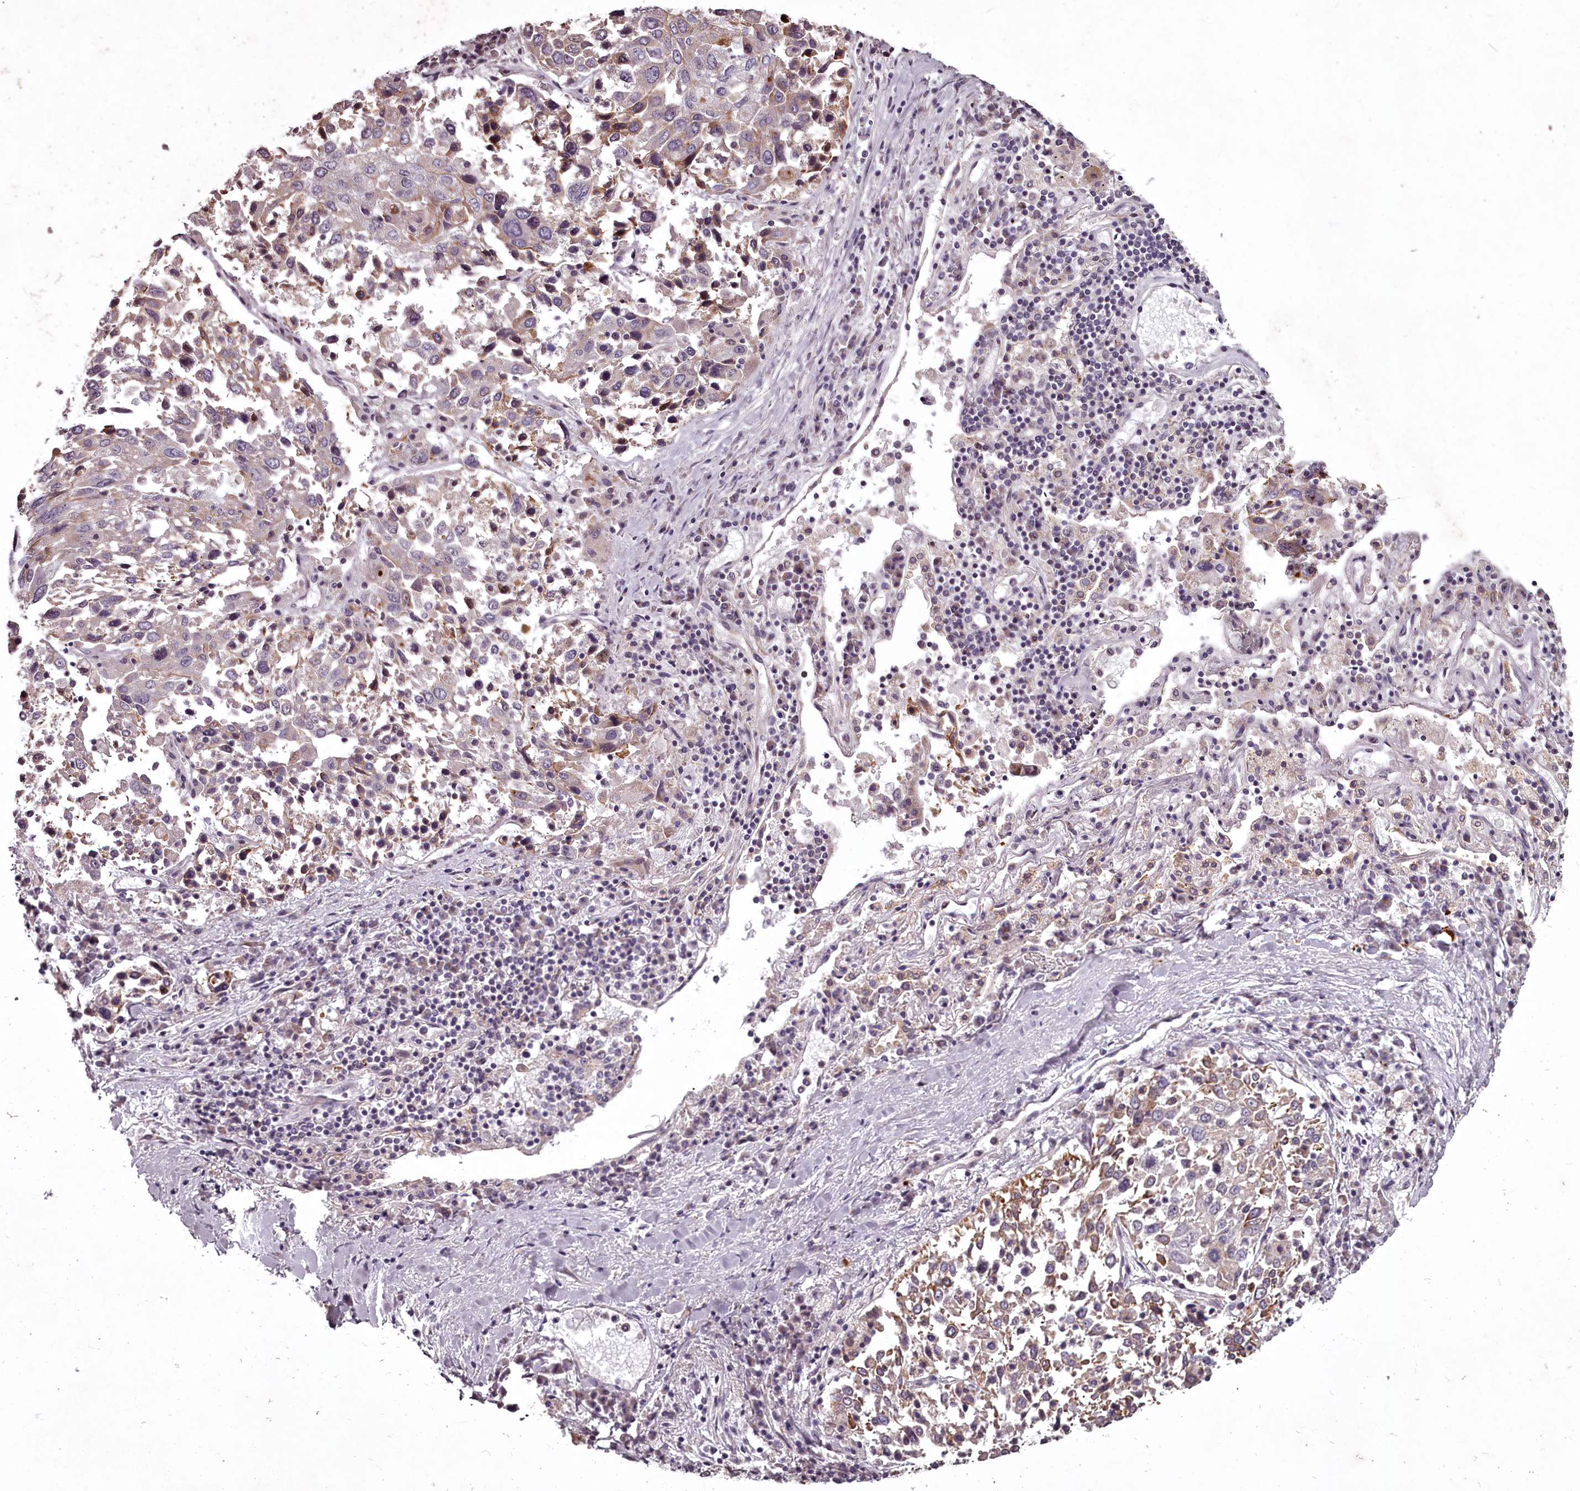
{"staining": {"intensity": "weak", "quantity": "<25%", "location": "cytoplasmic/membranous"}, "tissue": "lung cancer", "cell_type": "Tumor cells", "image_type": "cancer", "snomed": [{"axis": "morphology", "description": "Squamous cell carcinoma, NOS"}, {"axis": "topography", "description": "Lung"}], "caption": "A histopathology image of human squamous cell carcinoma (lung) is negative for staining in tumor cells.", "gene": "STX6", "patient": {"sex": "male", "age": 65}}